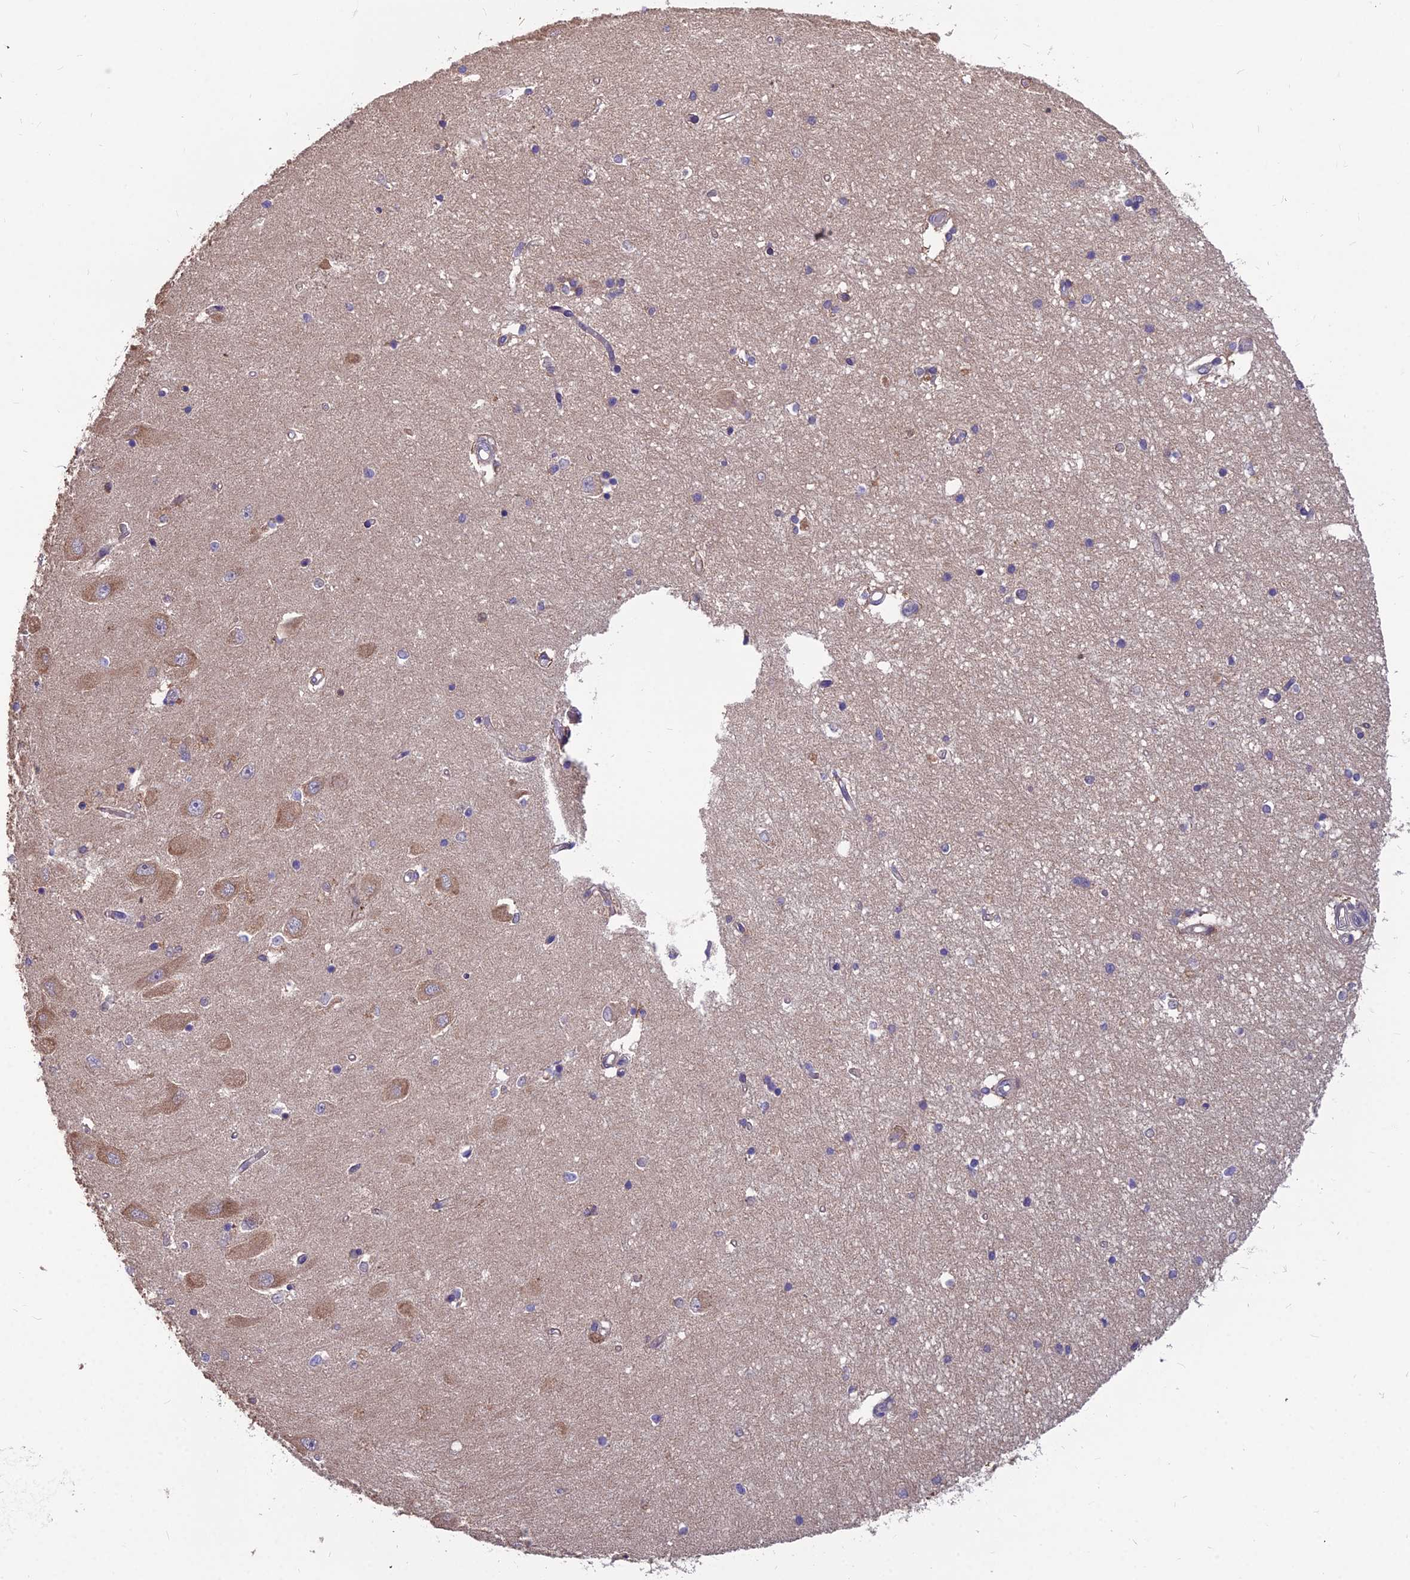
{"staining": {"intensity": "negative", "quantity": "none", "location": "none"}, "tissue": "hippocampus", "cell_type": "Glial cells", "image_type": "normal", "snomed": [{"axis": "morphology", "description": "Normal tissue, NOS"}, {"axis": "topography", "description": "Hippocampus"}], "caption": "Histopathology image shows no protein staining in glial cells of unremarkable hippocampus. (DAB (3,3'-diaminobenzidine) IHC visualized using brightfield microscopy, high magnification).", "gene": "MVD", "patient": {"sex": "male", "age": 45}}